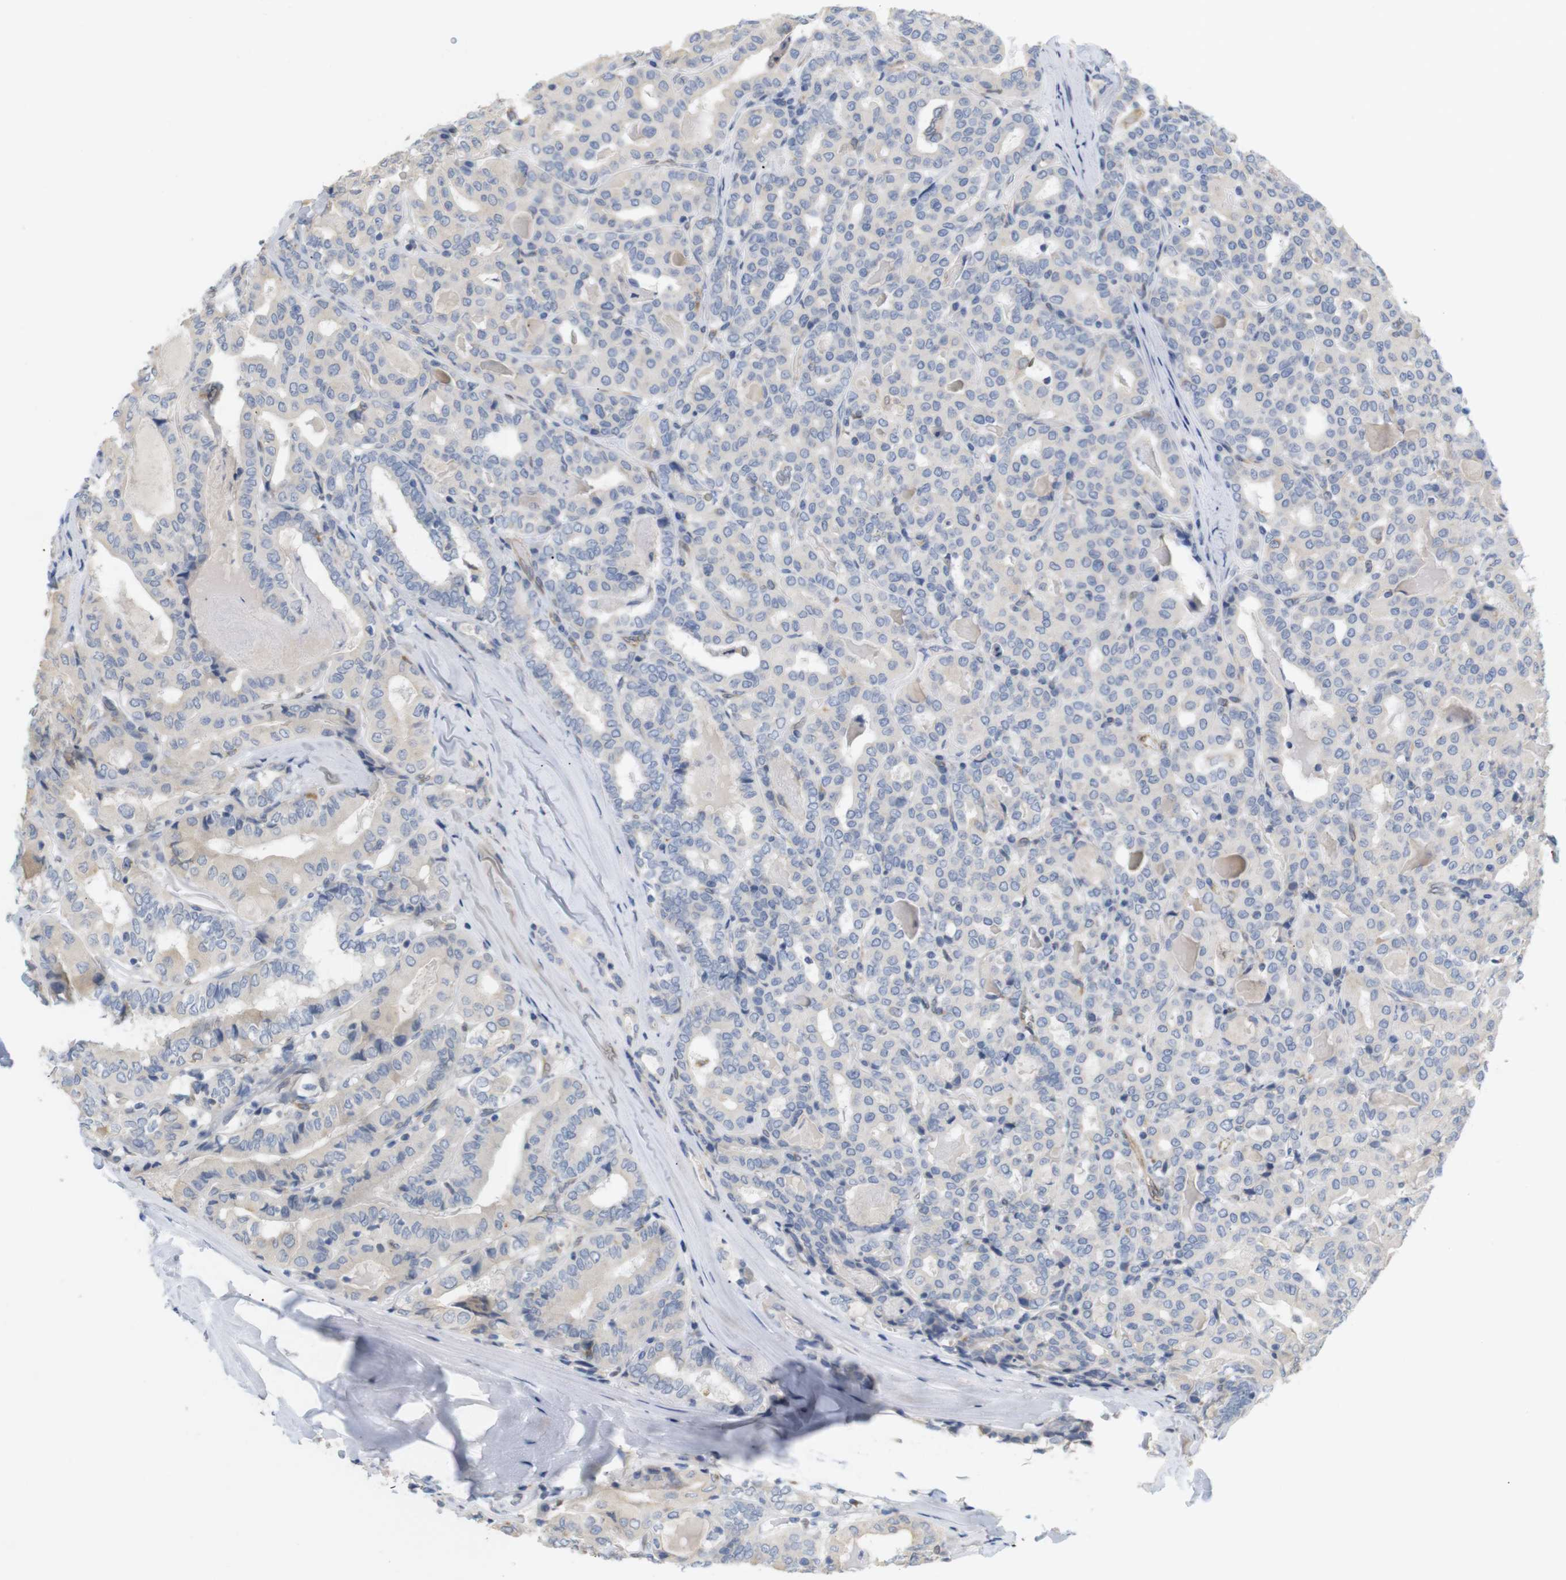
{"staining": {"intensity": "negative", "quantity": "none", "location": "none"}, "tissue": "thyroid cancer", "cell_type": "Tumor cells", "image_type": "cancer", "snomed": [{"axis": "morphology", "description": "Papillary adenocarcinoma, NOS"}, {"axis": "topography", "description": "Thyroid gland"}], "caption": "Tumor cells are negative for brown protein staining in papillary adenocarcinoma (thyroid).", "gene": "ITPR1", "patient": {"sex": "female", "age": 42}}